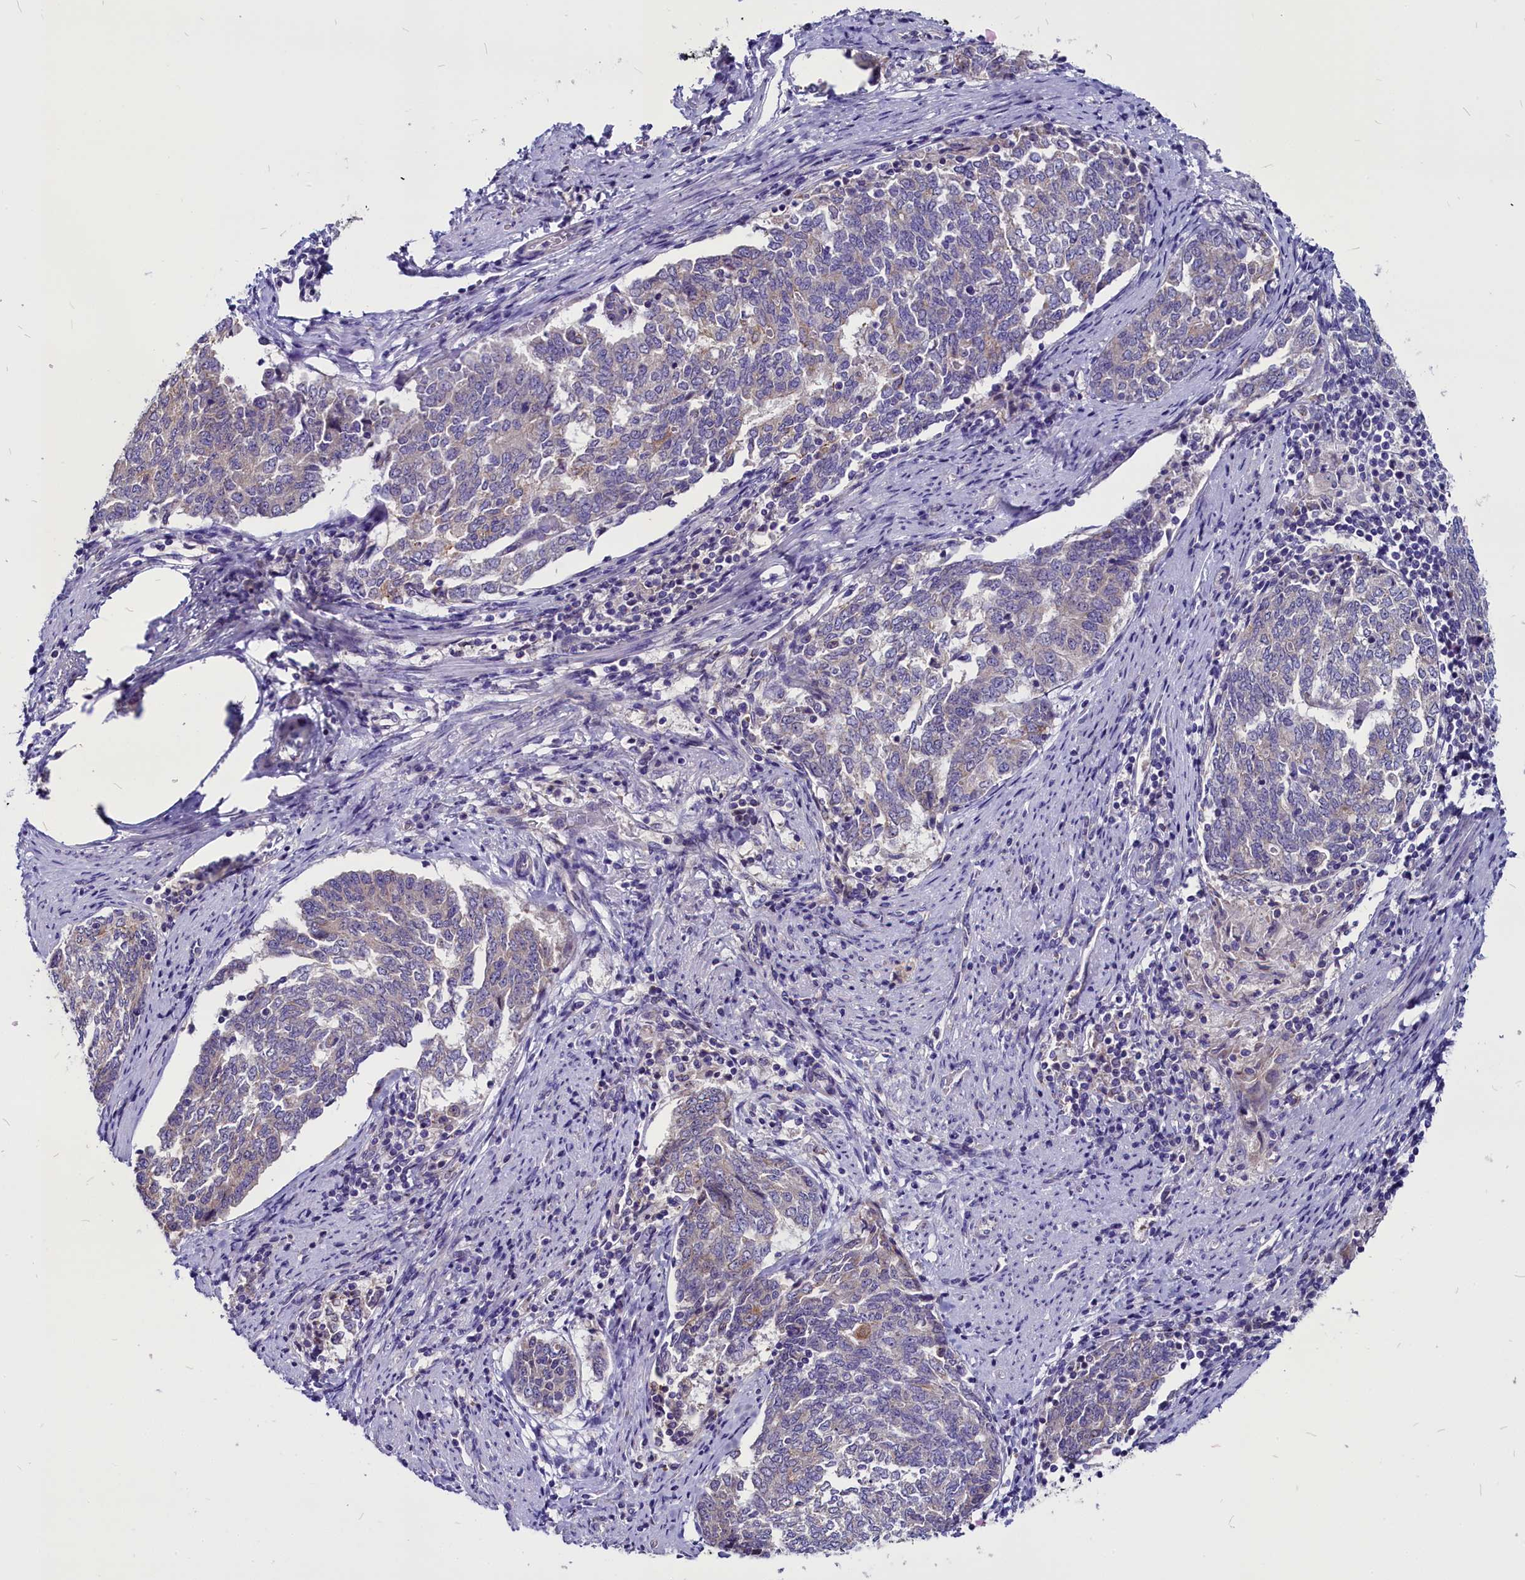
{"staining": {"intensity": "negative", "quantity": "none", "location": "none"}, "tissue": "endometrial cancer", "cell_type": "Tumor cells", "image_type": "cancer", "snomed": [{"axis": "morphology", "description": "Adenocarcinoma, NOS"}, {"axis": "topography", "description": "Endometrium"}], "caption": "Immunohistochemistry histopathology image of human endometrial adenocarcinoma stained for a protein (brown), which exhibits no staining in tumor cells.", "gene": "CEP170", "patient": {"sex": "female", "age": 80}}